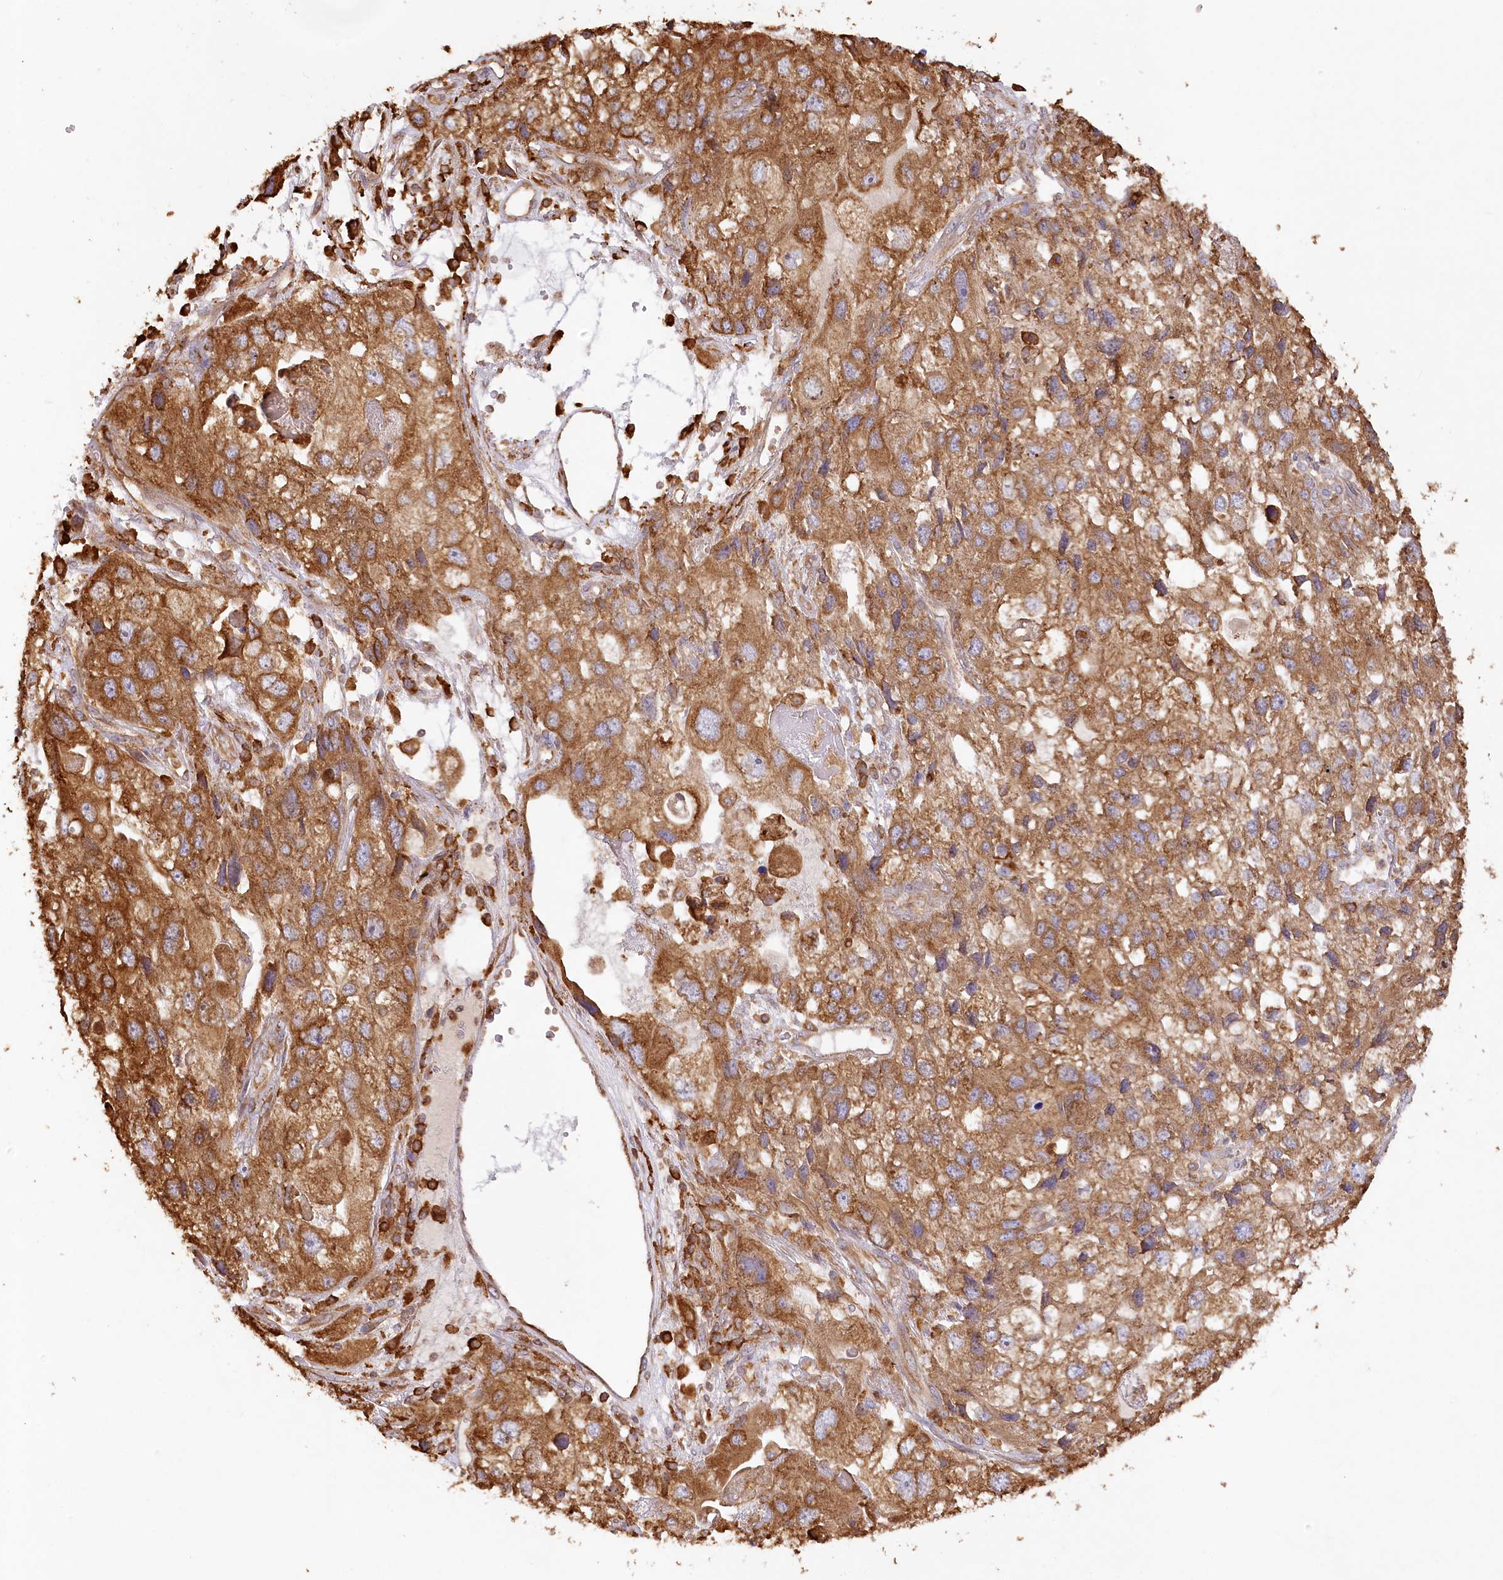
{"staining": {"intensity": "strong", "quantity": ">75%", "location": "cytoplasmic/membranous"}, "tissue": "endometrial cancer", "cell_type": "Tumor cells", "image_type": "cancer", "snomed": [{"axis": "morphology", "description": "Adenocarcinoma, NOS"}, {"axis": "topography", "description": "Endometrium"}], "caption": "About >75% of tumor cells in endometrial cancer (adenocarcinoma) display strong cytoplasmic/membranous protein expression as visualized by brown immunohistochemical staining.", "gene": "ACAP2", "patient": {"sex": "female", "age": 49}}